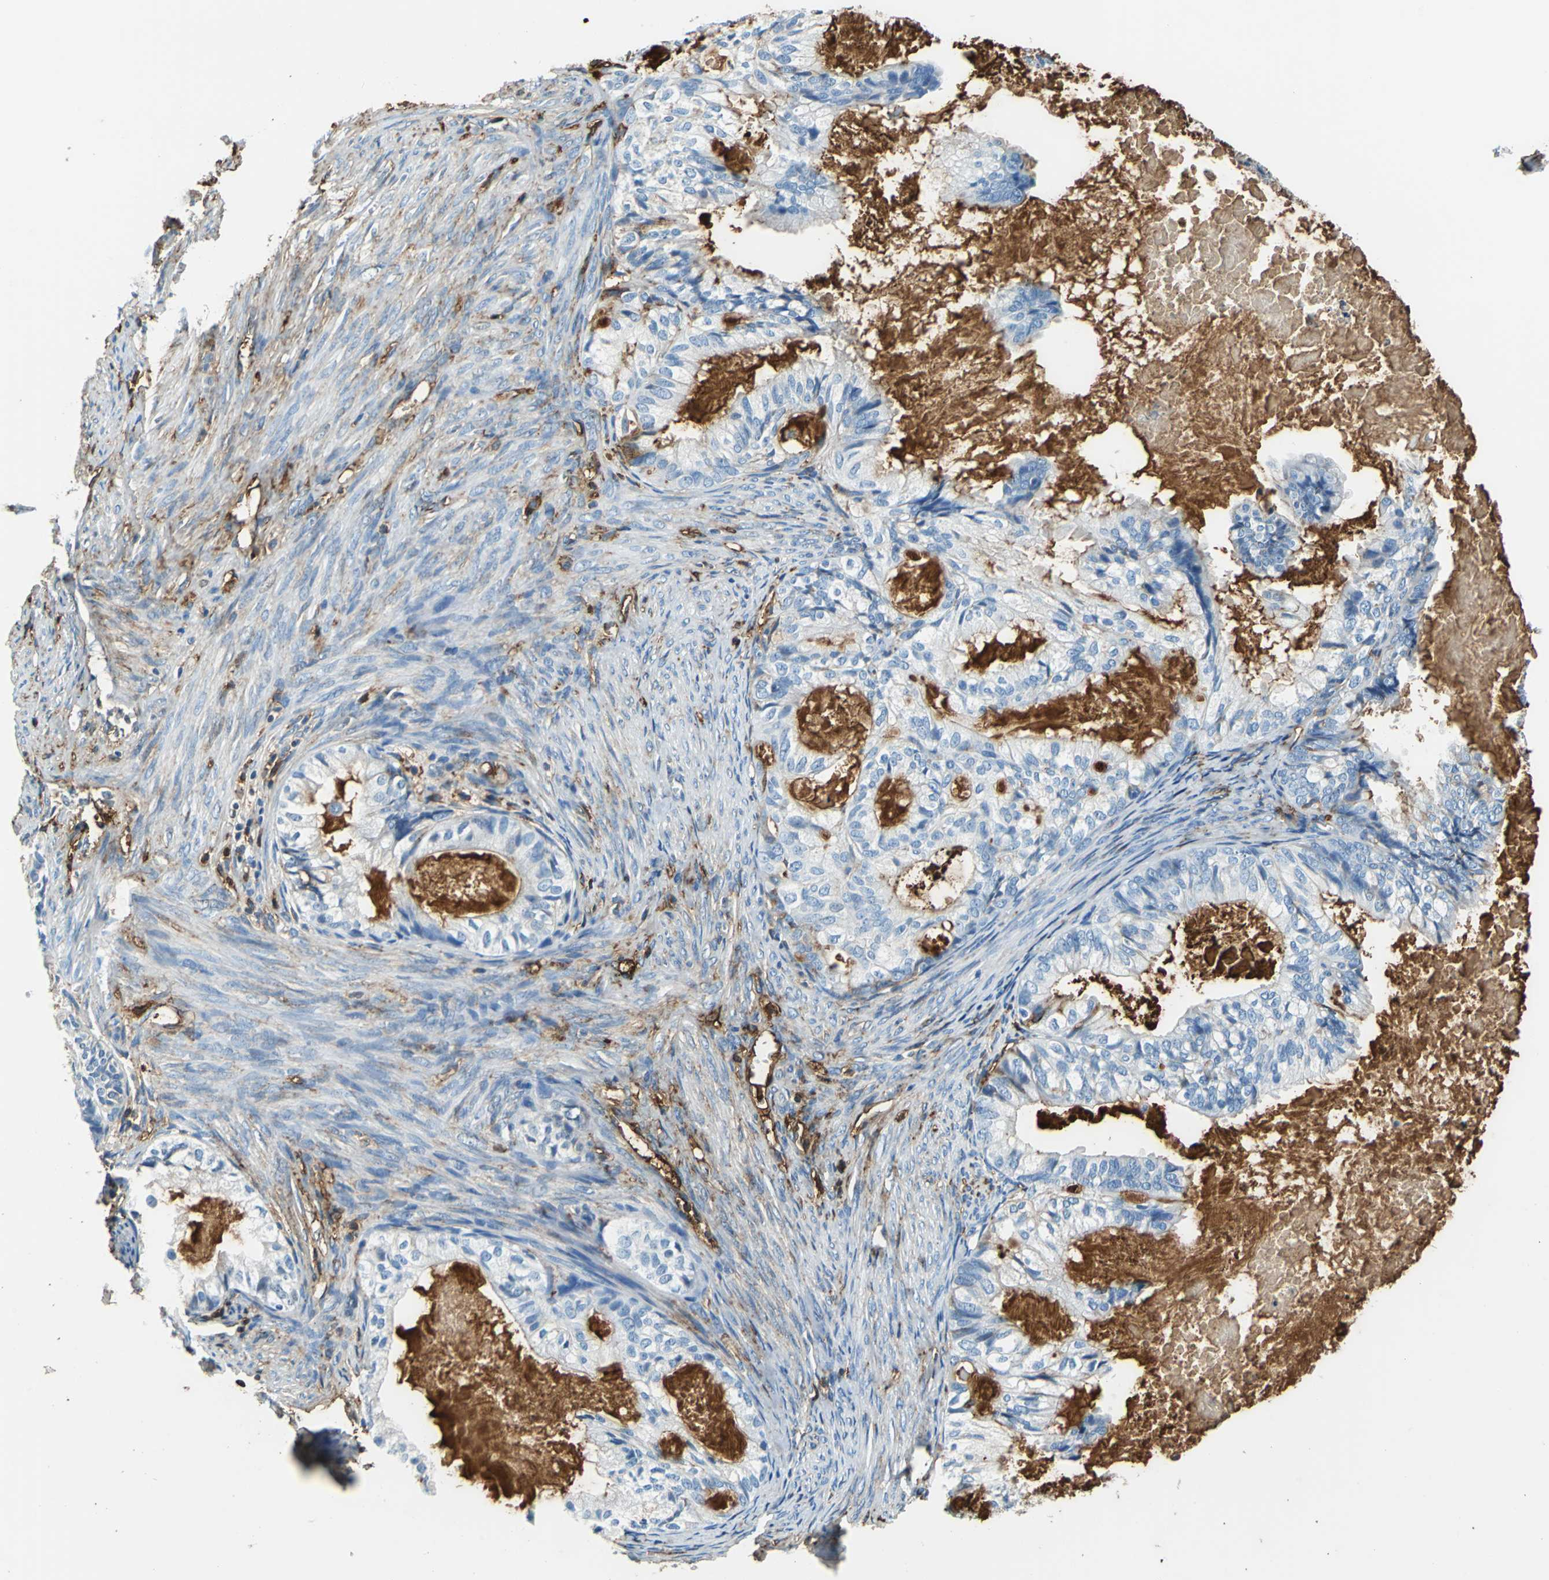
{"staining": {"intensity": "negative", "quantity": "none", "location": "none"}, "tissue": "cervical cancer", "cell_type": "Tumor cells", "image_type": "cancer", "snomed": [{"axis": "morphology", "description": "Normal tissue, NOS"}, {"axis": "morphology", "description": "Adenocarcinoma, NOS"}, {"axis": "topography", "description": "Cervix"}, {"axis": "topography", "description": "Endometrium"}], "caption": "Image shows no significant protein positivity in tumor cells of cervical cancer (adenocarcinoma).", "gene": "ALB", "patient": {"sex": "female", "age": 86}}